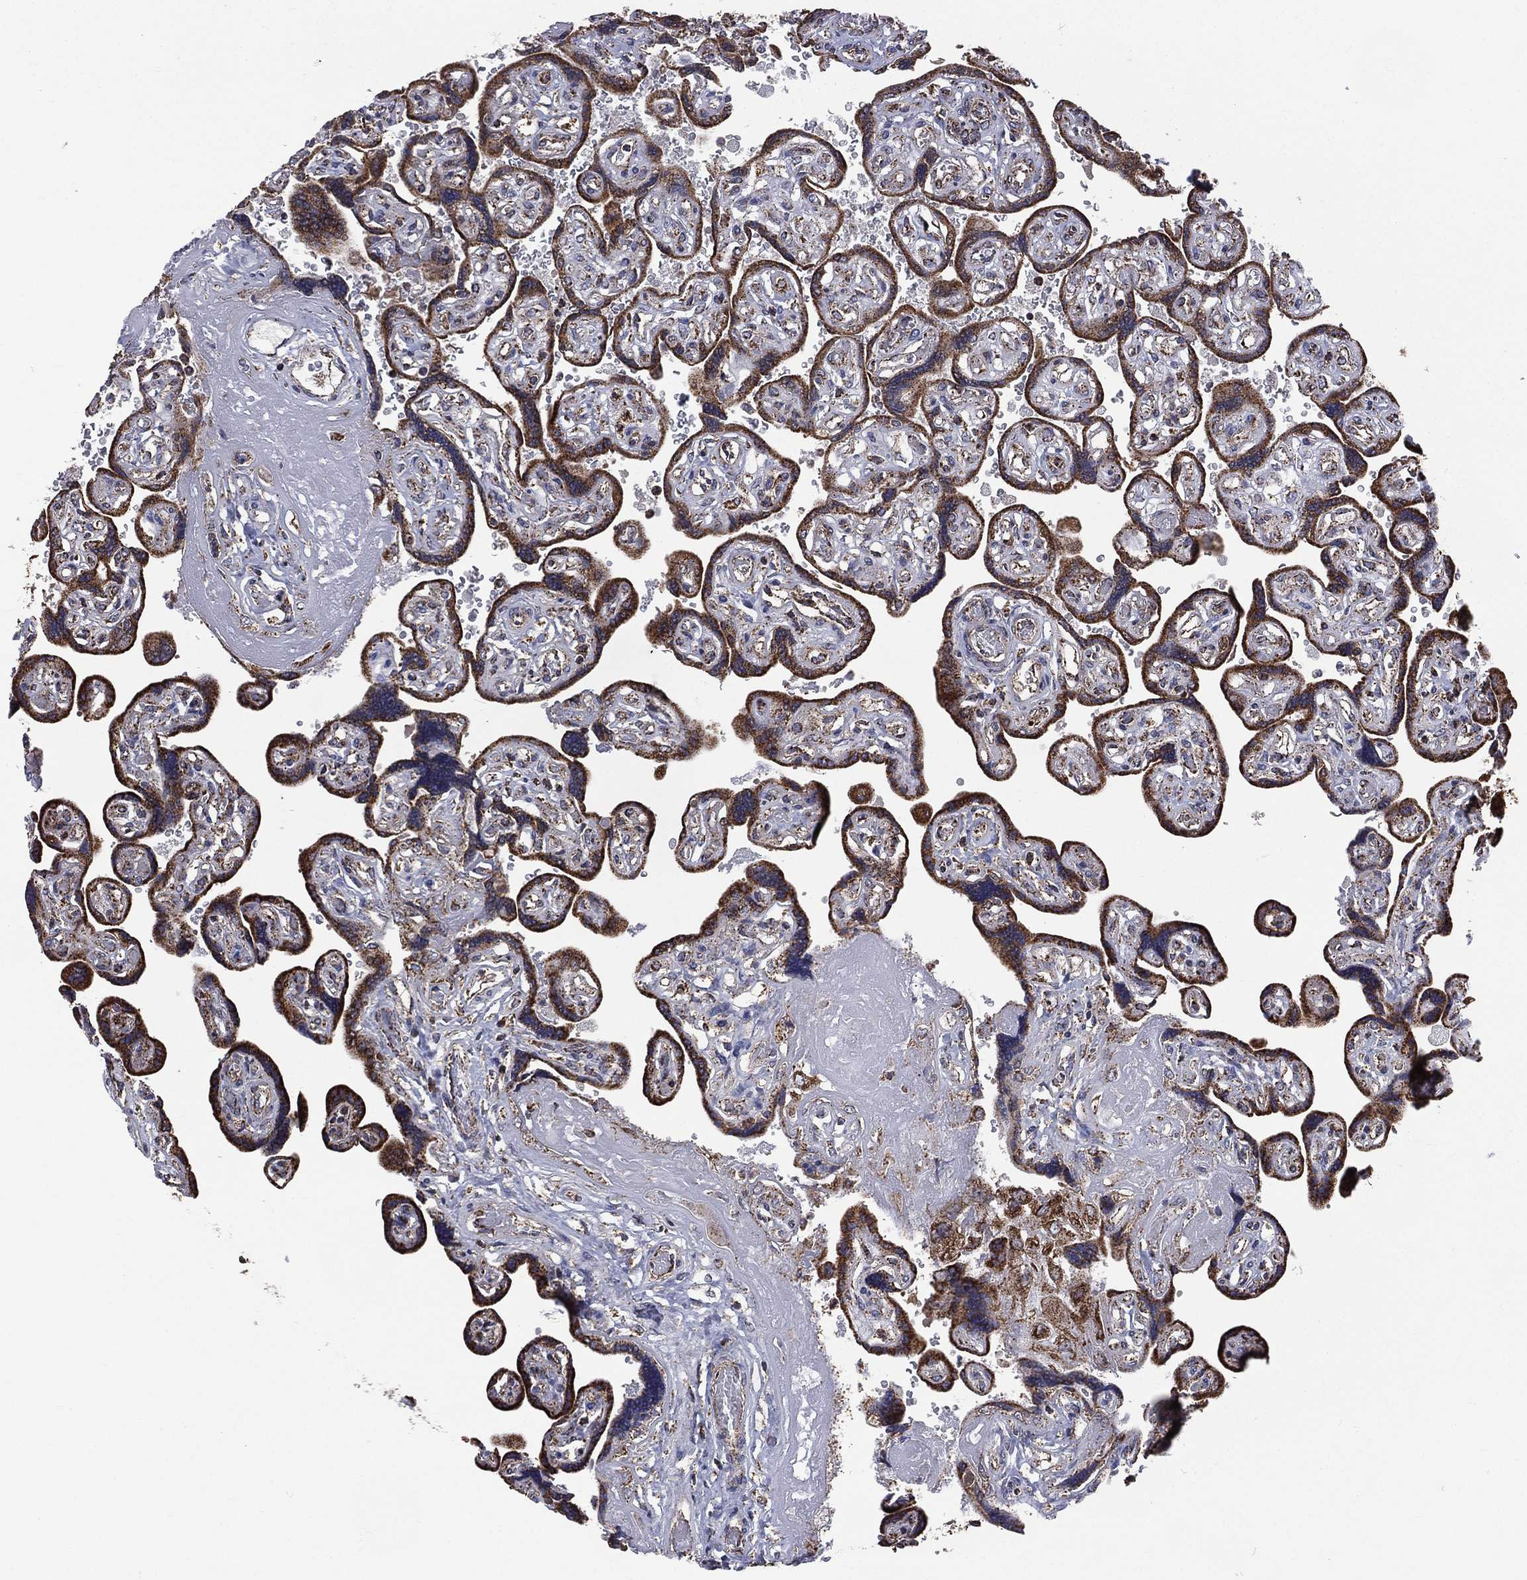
{"staining": {"intensity": "moderate", "quantity": "25%-75%", "location": "cytoplasmic/membranous"}, "tissue": "placenta", "cell_type": "Decidual cells", "image_type": "normal", "snomed": [{"axis": "morphology", "description": "Normal tissue, NOS"}, {"axis": "topography", "description": "Placenta"}], "caption": "Normal placenta shows moderate cytoplasmic/membranous positivity in approximately 25%-75% of decidual cells (DAB (3,3'-diaminobenzidine) IHC, brown staining for protein, blue staining for nuclei)..", "gene": "GOT2", "patient": {"sex": "female", "age": 32}}